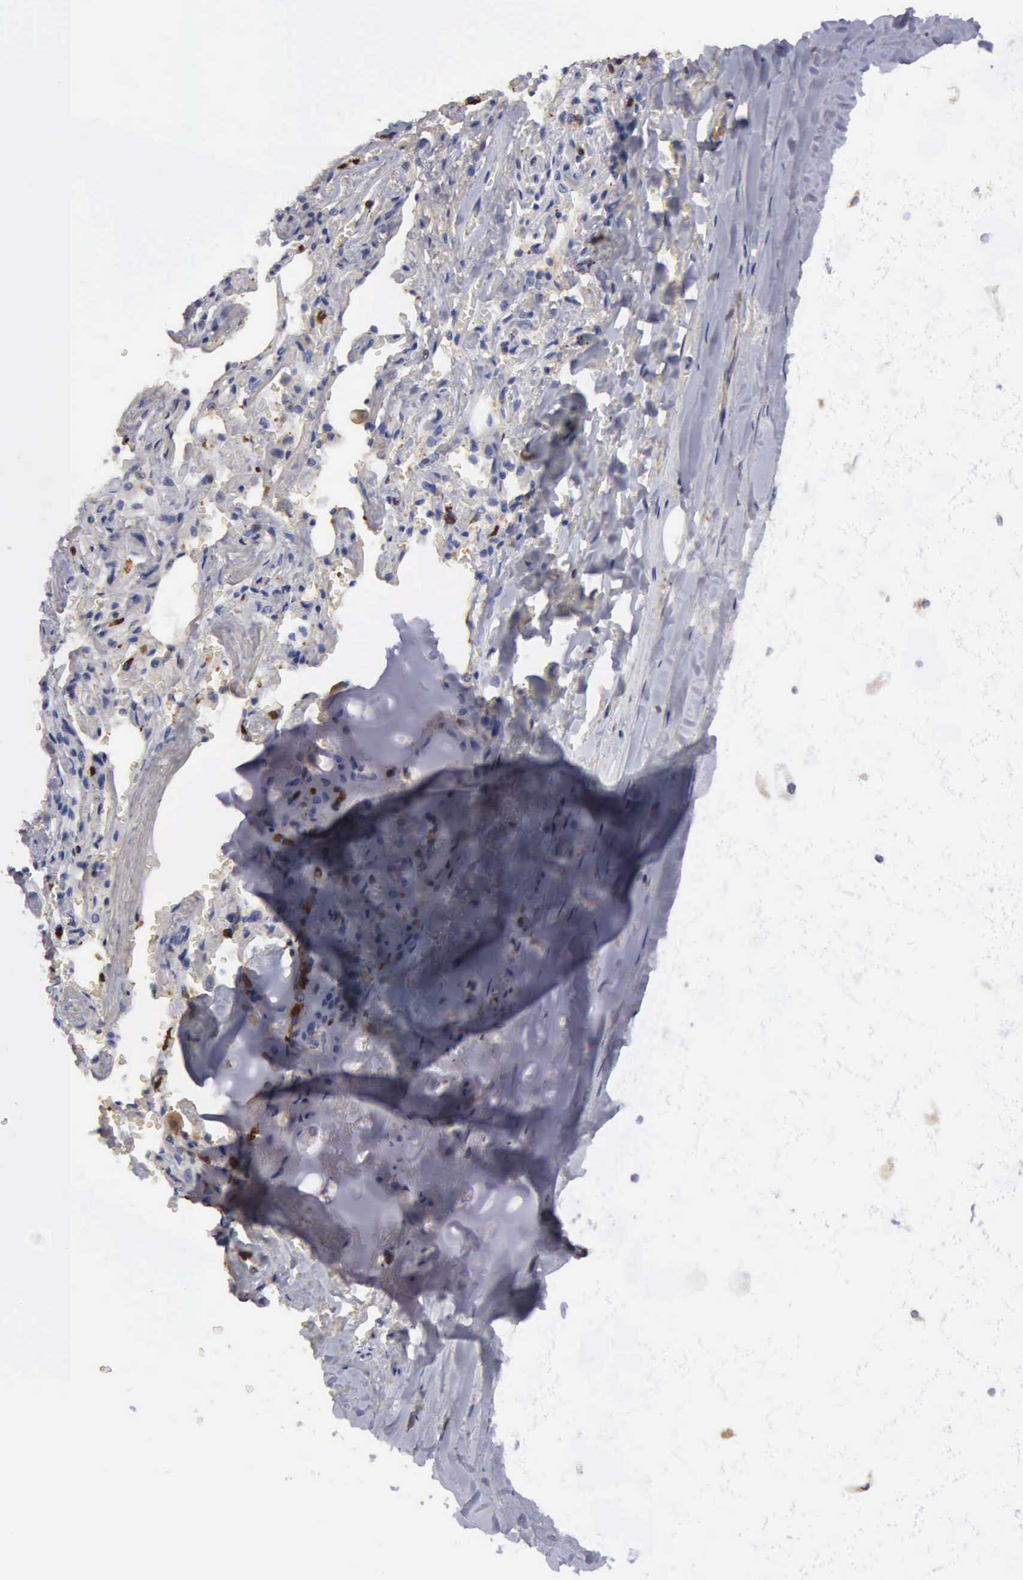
{"staining": {"intensity": "weak", "quantity": "<25%", "location": "cytoplasmic/membranous"}, "tissue": "adipose tissue", "cell_type": "Adipocytes", "image_type": "normal", "snomed": [{"axis": "morphology", "description": "Normal tissue, NOS"}, {"axis": "topography", "description": "Cartilage tissue"}, {"axis": "topography", "description": "Lung"}], "caption": "Adipocytes show no significant protein positivity in unremarkable adipose tissue. (Brightfield microscopy of DAB immunohistochemistry (IHC) at high magnification).", "gene": "G6PD", "patient": {"sex": "male", "age": 65}}